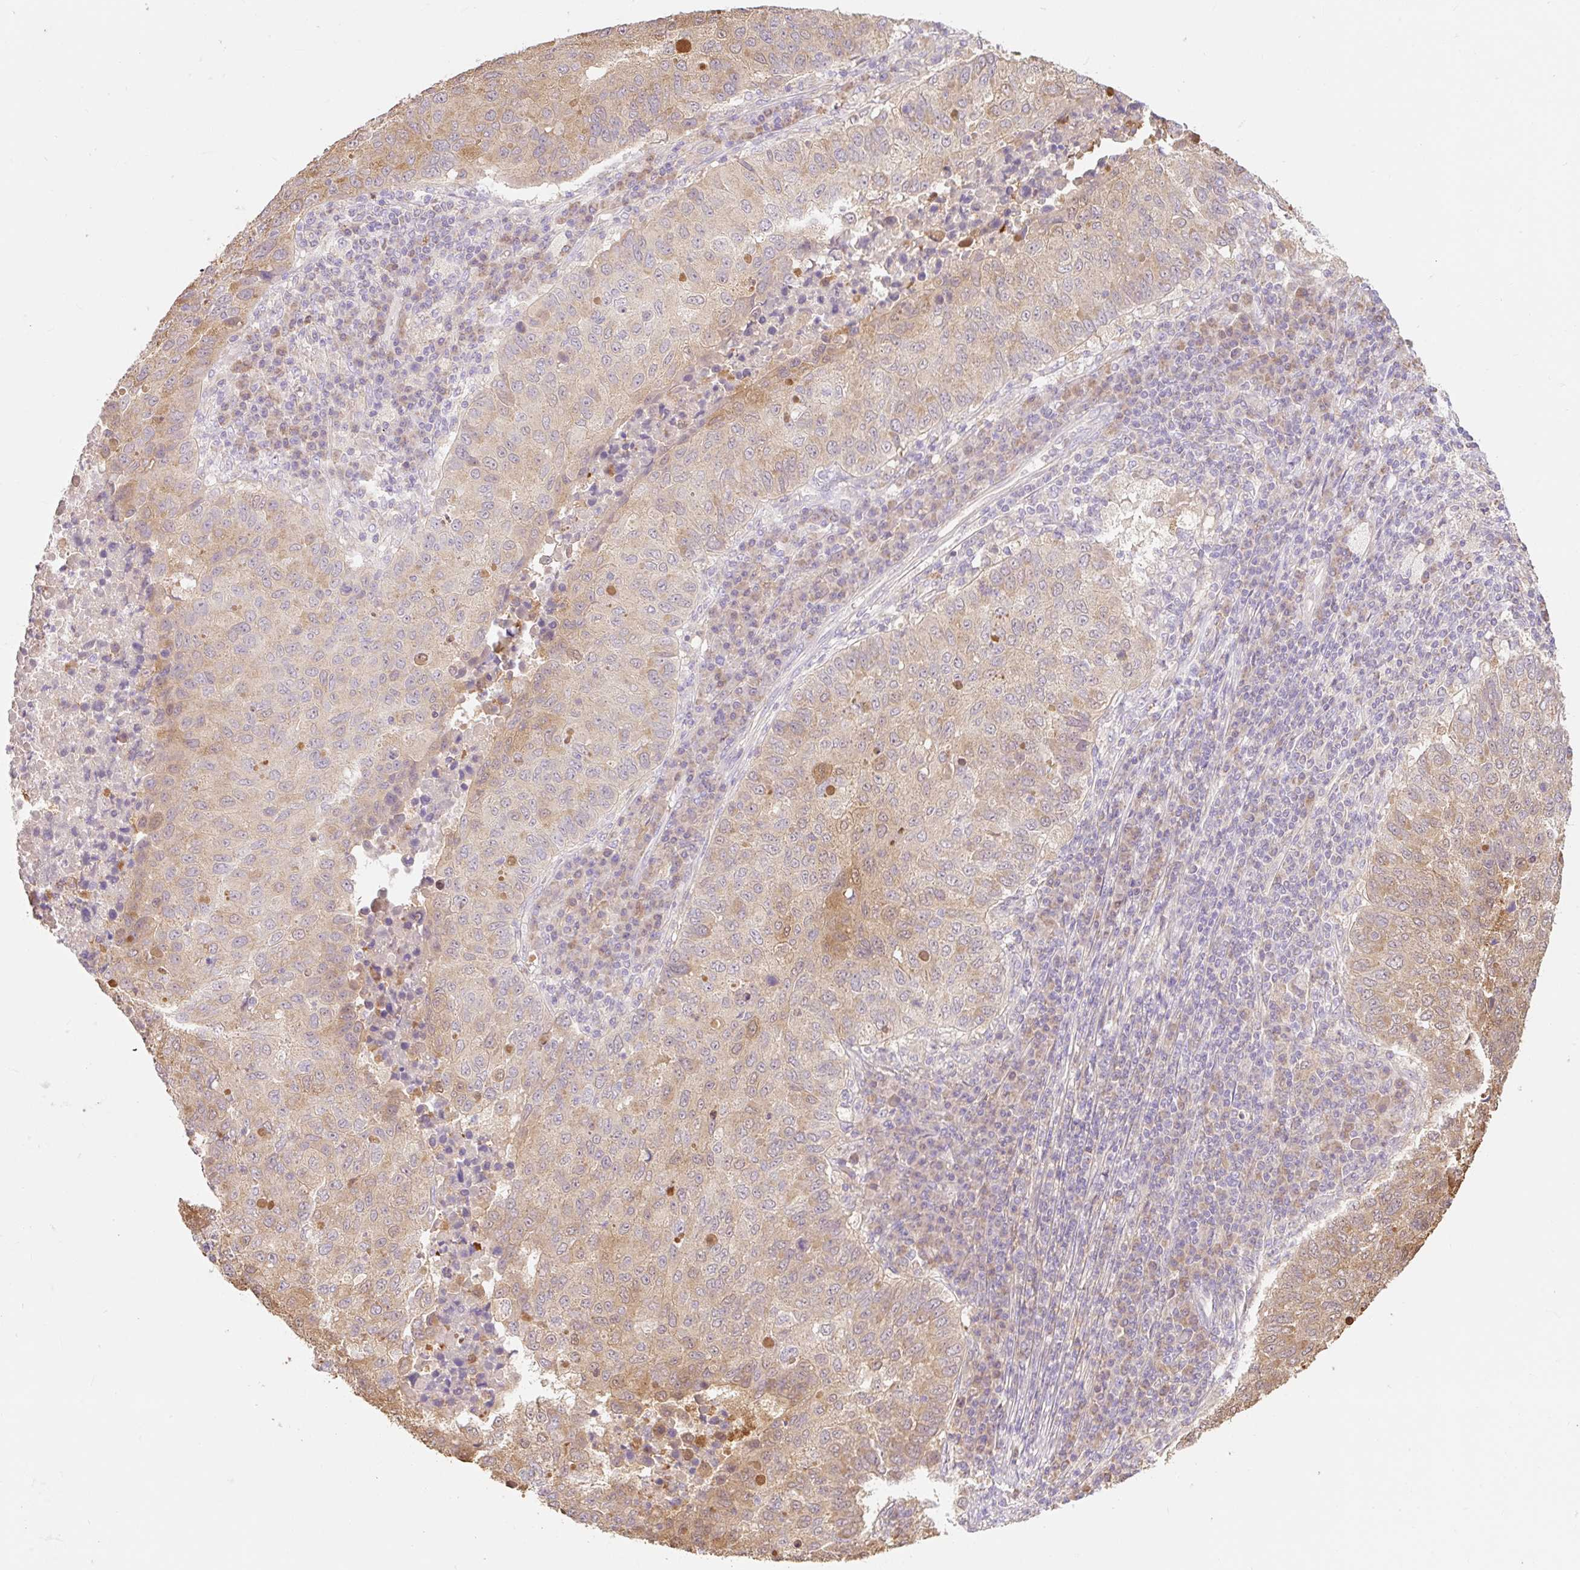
{"staining": {"intensity": "moderate", "quantity": "25%-75%", "location": "cytoplasmic/membranous"}, "tissue": "lung cancer", "cell_type": "Tumor cells", "image_type": "cancer", "snomed": [{"axis": "morphology", "description": "Squamous cell carcinoma, NOS"}, {"axis": "topography", "description": "Lung"}], "caption": "IHC micrograph of neoplastic tissue: squamous cell carcinoma (lung) stained using immunohistochemistry displays medium levels of moderate protein expression localized specifically in the cytoplasmic/membranous of tumor cells, appearing as a cytoplasmic/membranous brown color.", "gene": "DHX35", "patient": {"sex": "male", "age": 73}}